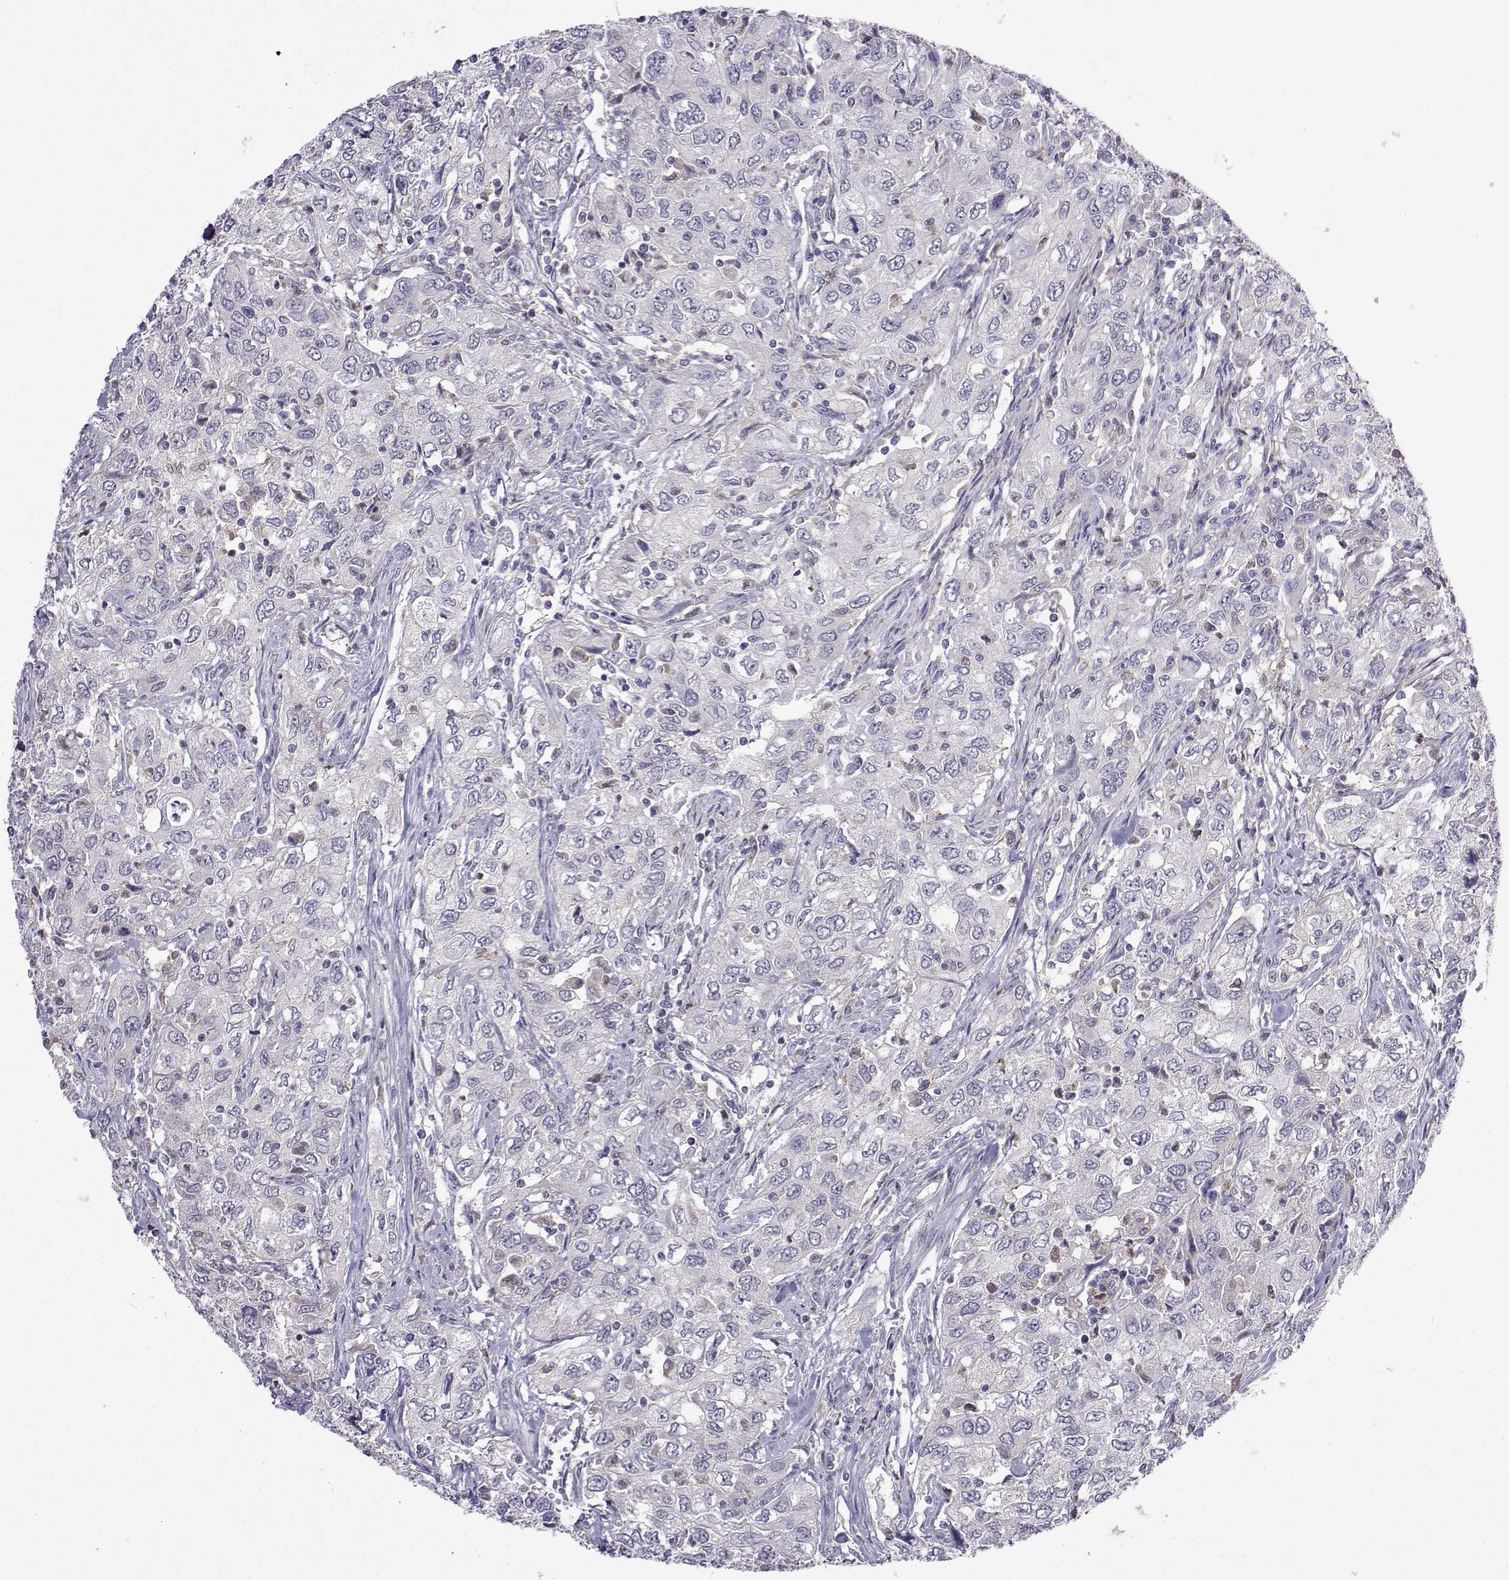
{"staining": {"intensity": "negative", "quantity": "none", "location": "none"}, "tissue": "urothelial cancer", "cell_type": "Tumor cells", "image_type": "cancer", "snomed": [{"axis": "morphology", "description": "Urothelial carcinoma, High grade"}, {"axis": "topography", "description": "Urinary bladder"}], "caption": "High power microscopy micrograph of an IHC image of urothelial cancer, revealing no significant positivity in tumor cells. Nuclei are stained in blue.", "gene": "FCAMR", "patient": {"sex": "male", "age": 76}}